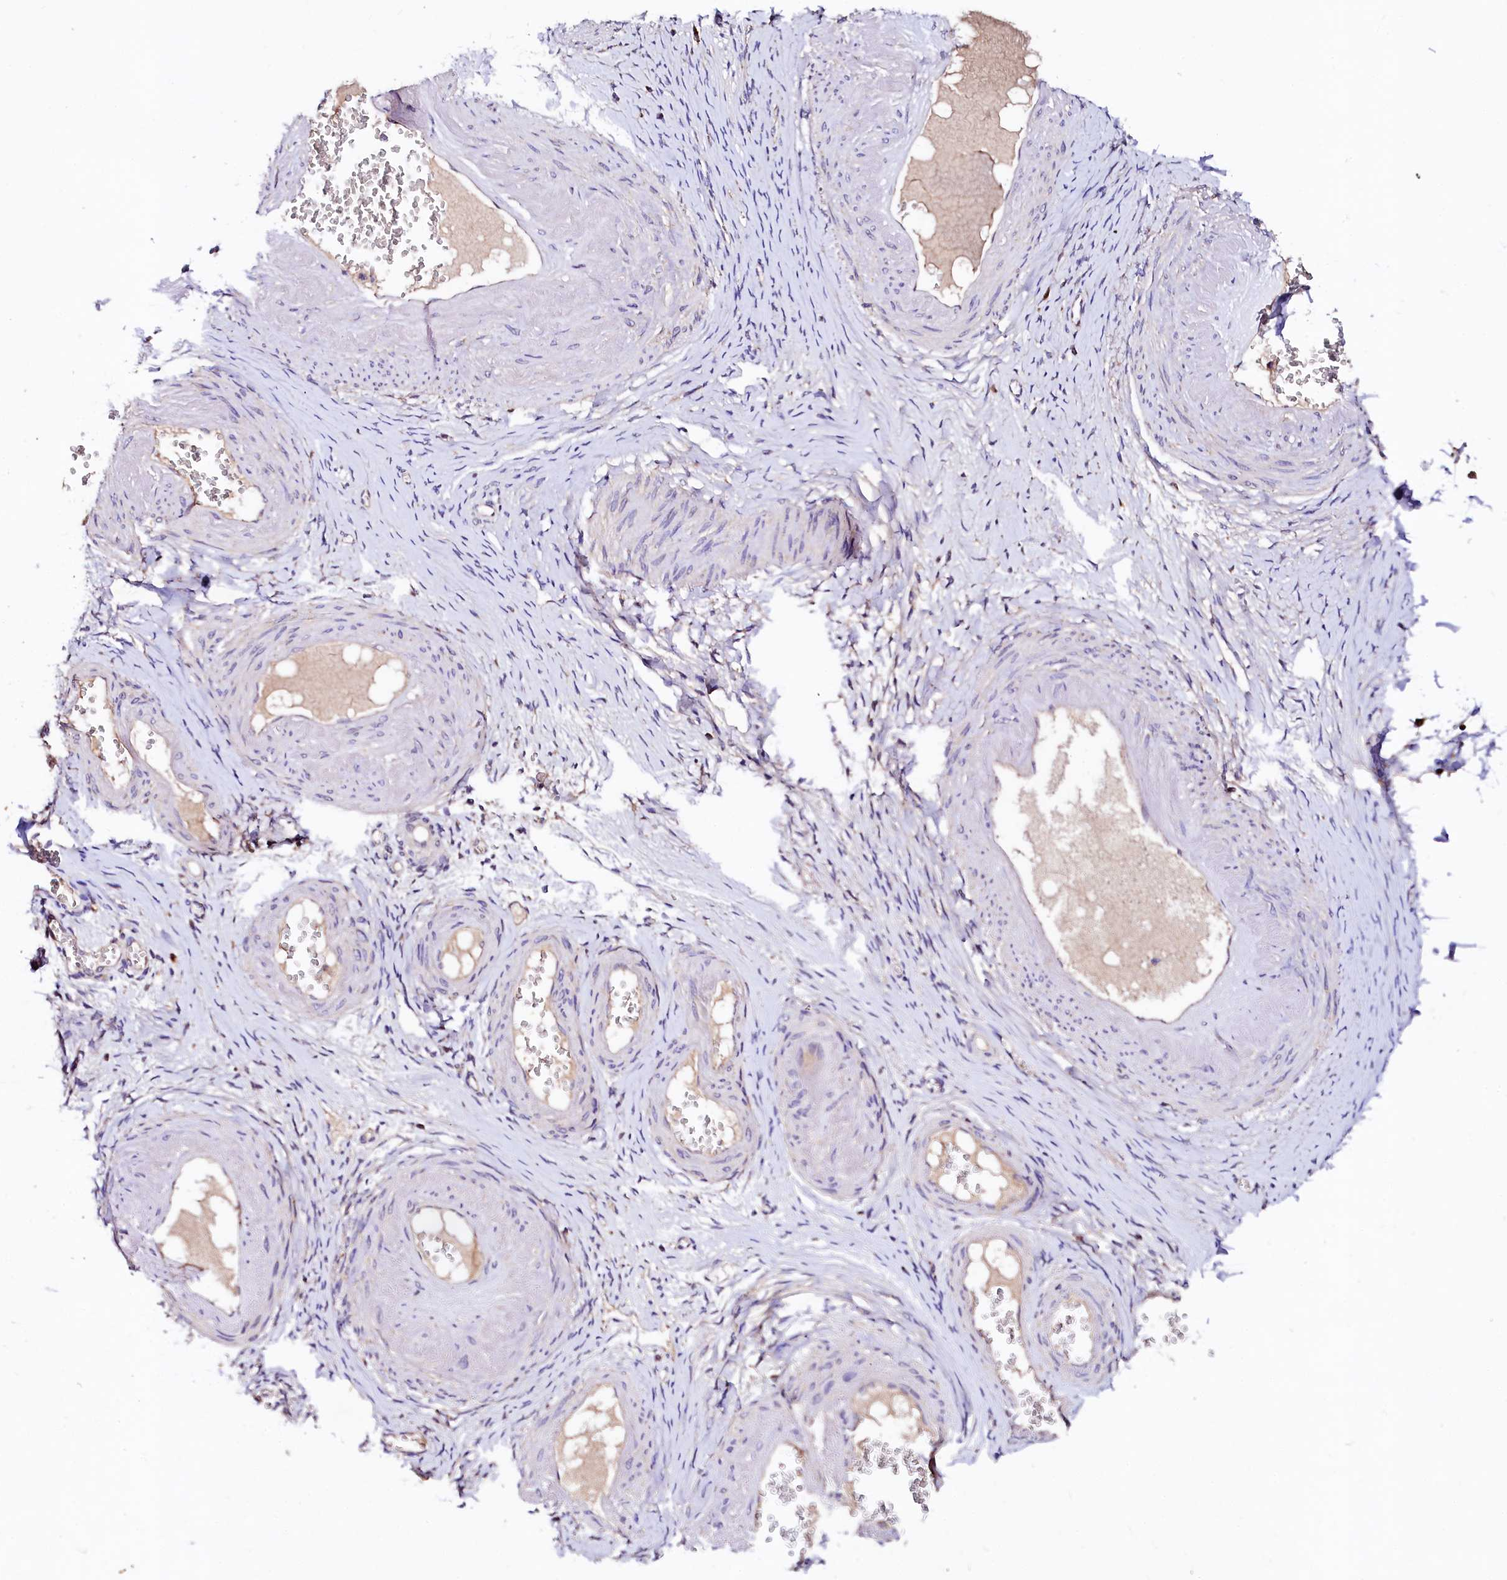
{"staining": {"intensity": "moderate", "quantity": "25%-75%", "location": "cytoplasmic/membranous"}, "tissue": "adipose tissue", "cell_type": "Adipocytes", "image_type": "normal", "snomed": [{"axis": "morphology", "description": "Normal tissue, NOS"}, {"axis": "topography", "description": "Vascular tissue"}, {"axis": "topography", "description": "Fallopian tube"}, {"axis": "topography", "description": "Ovary"}], "caption": "An IHC histopathology image of normal tissue is shown. Protein staining in brown shows moderate cytoplasmic/membranous positivity in adipose tissue within adipocytes.", "gene": "ST3GAL1", "patient": {"sex": "female", "age": 67}}